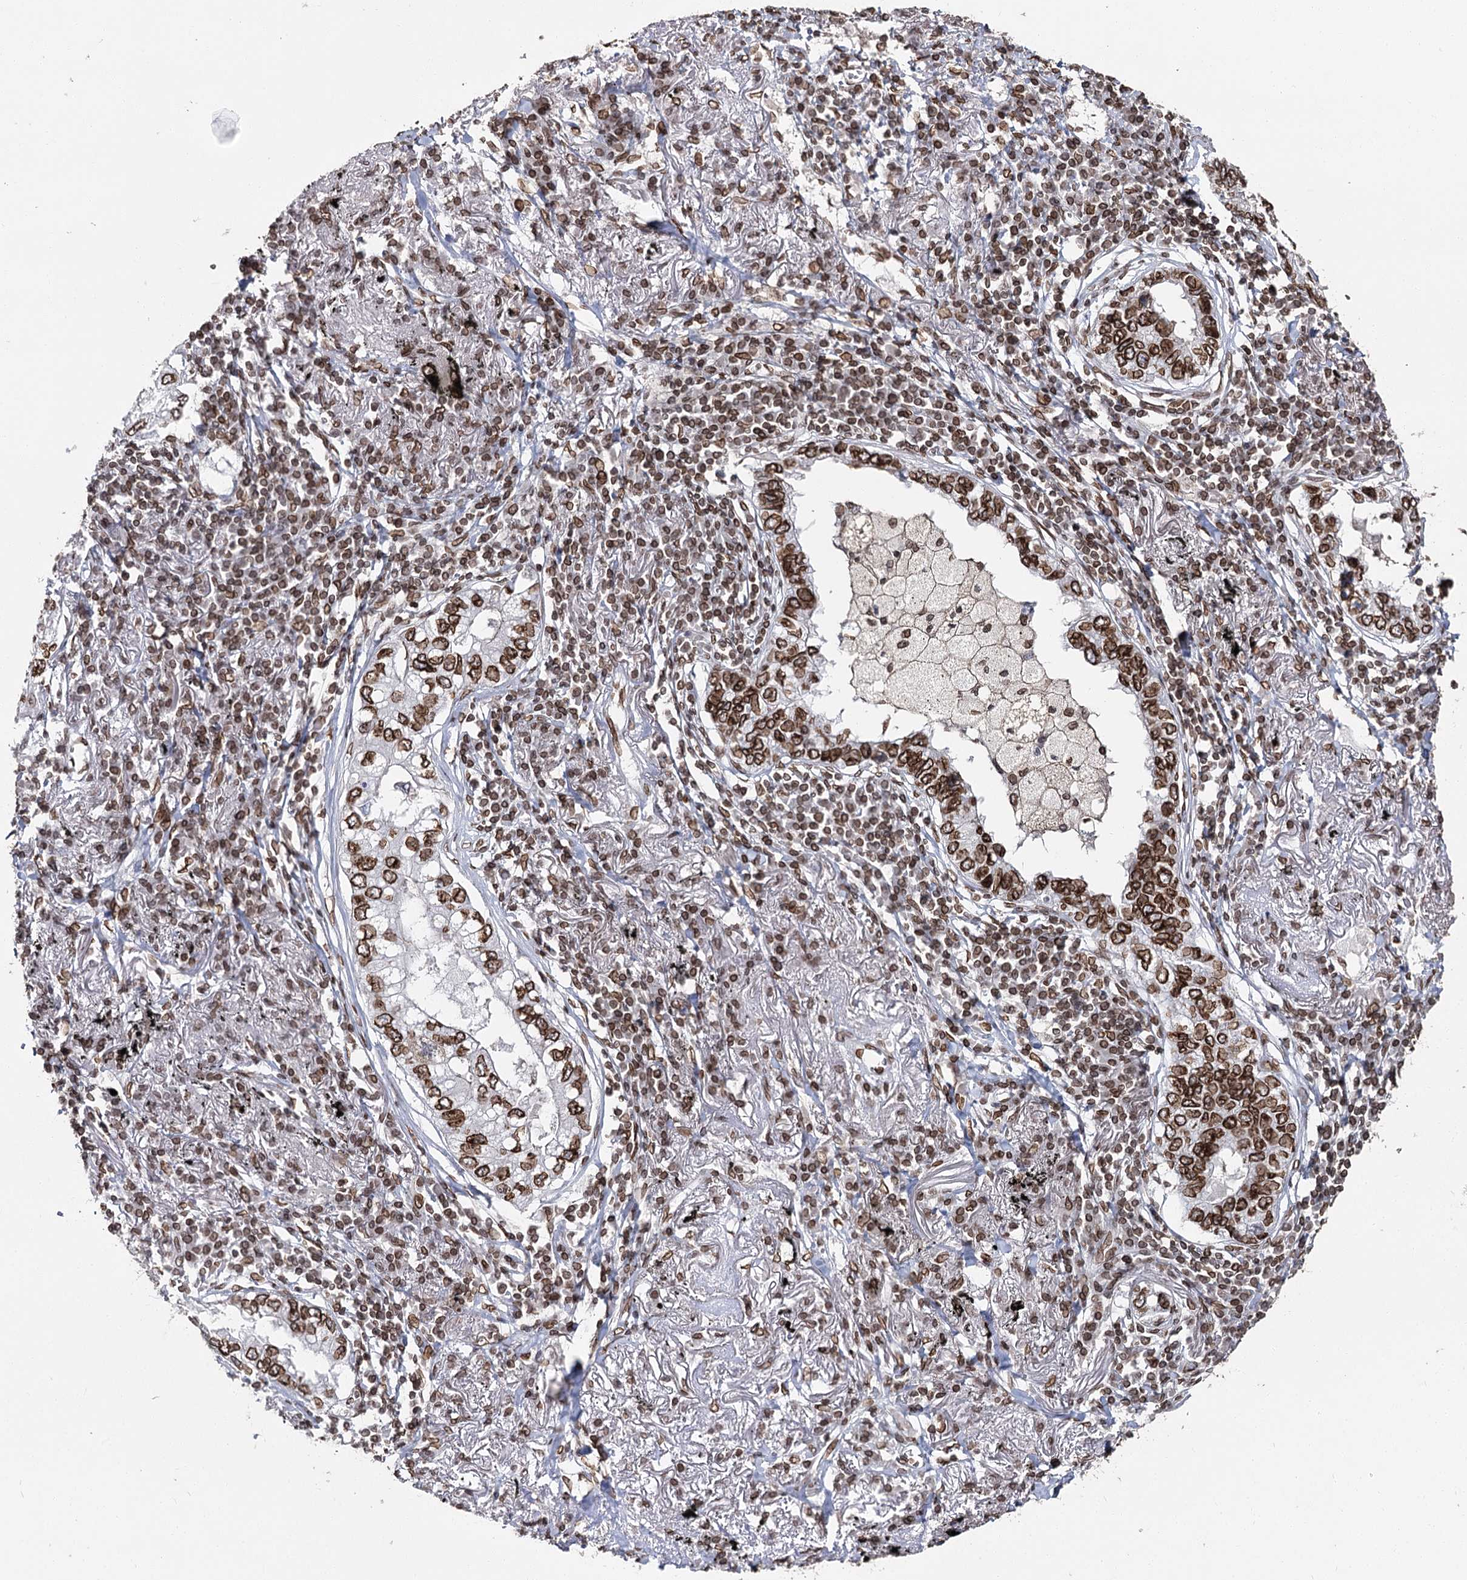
{"staining": {"intensity": "strong", "quantity": ">75%", "location": "cytoplasmic/membranous,nuclear"}, "tissue": "lung cancer", "cell_type": "Tumor cells", "image_type": "cancer", "snomed": [{"axis": "morphology", "description": "Adenocarcinoma, NOS"}, {"axis": "topography", "description": "Lung"}], "caption": "Immunohistochemistry (IHC) photomicrograph of human lung adenocarcinoma stained for a protein (brown), which reveals high levels of strong cytoplasmic/membranous and nuclear expression in approximately >75% of tumor cells.", "gene": "KIAA0930", "patient": {"sex": "male", "age": 65}}